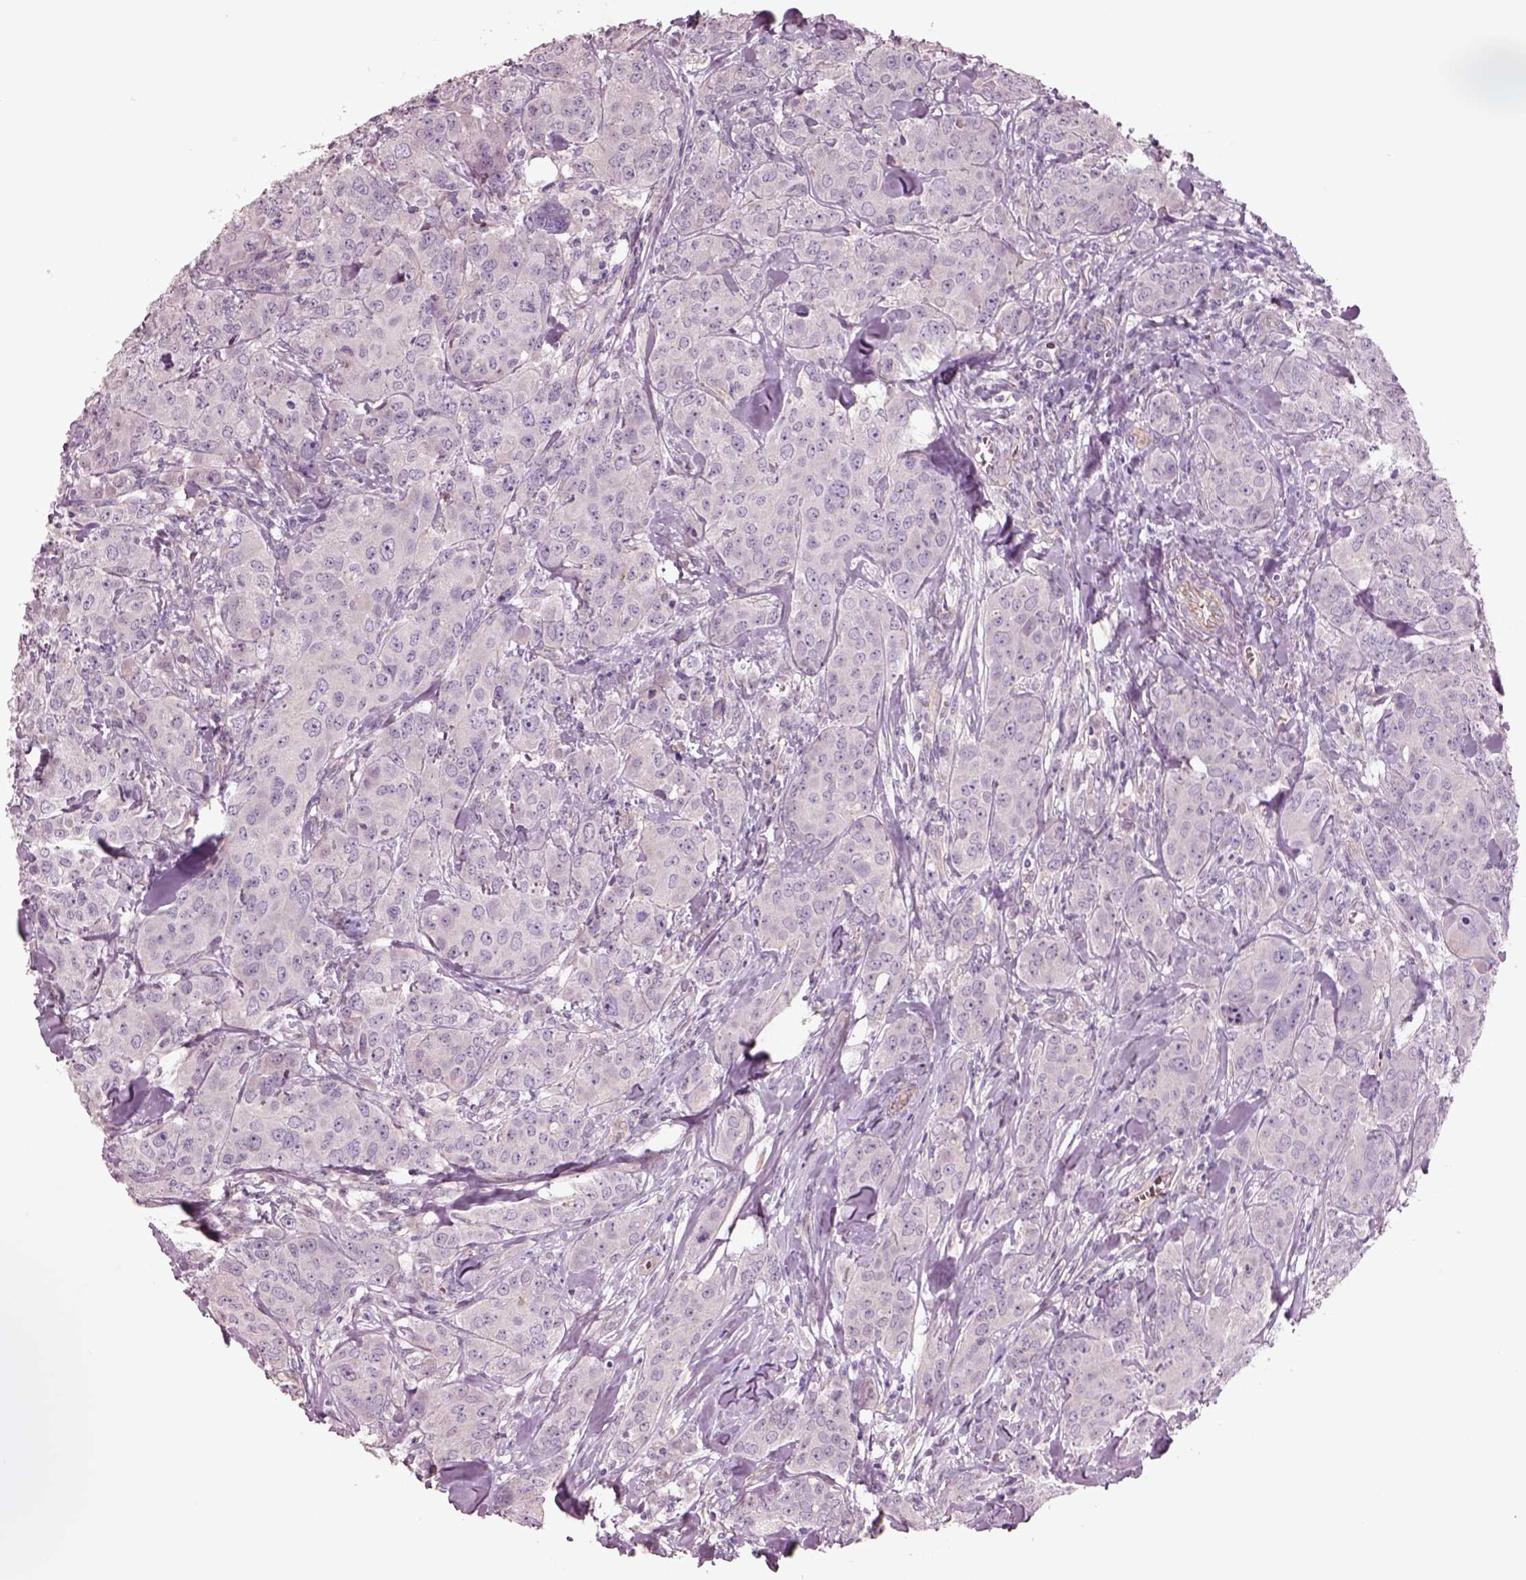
{"staining": {"intensity": "negative", "quantity": "none", "location": "none"}, "tissue": "breast cancer", "cell_type": "Tumor cells", "image_type": "cancer", "snomed": [{"axis": "morphology", "description": "Duct carcinoma"}, {"axis": "topography", "description": "Breast"}], "caption": "Invasive ductal carcinoma (breast) was stained to show a protein in brown. There is no significant positivity in tumor cells.", "gene": "DUOXA2", "patient": {"sex": "female", "age": 43}}